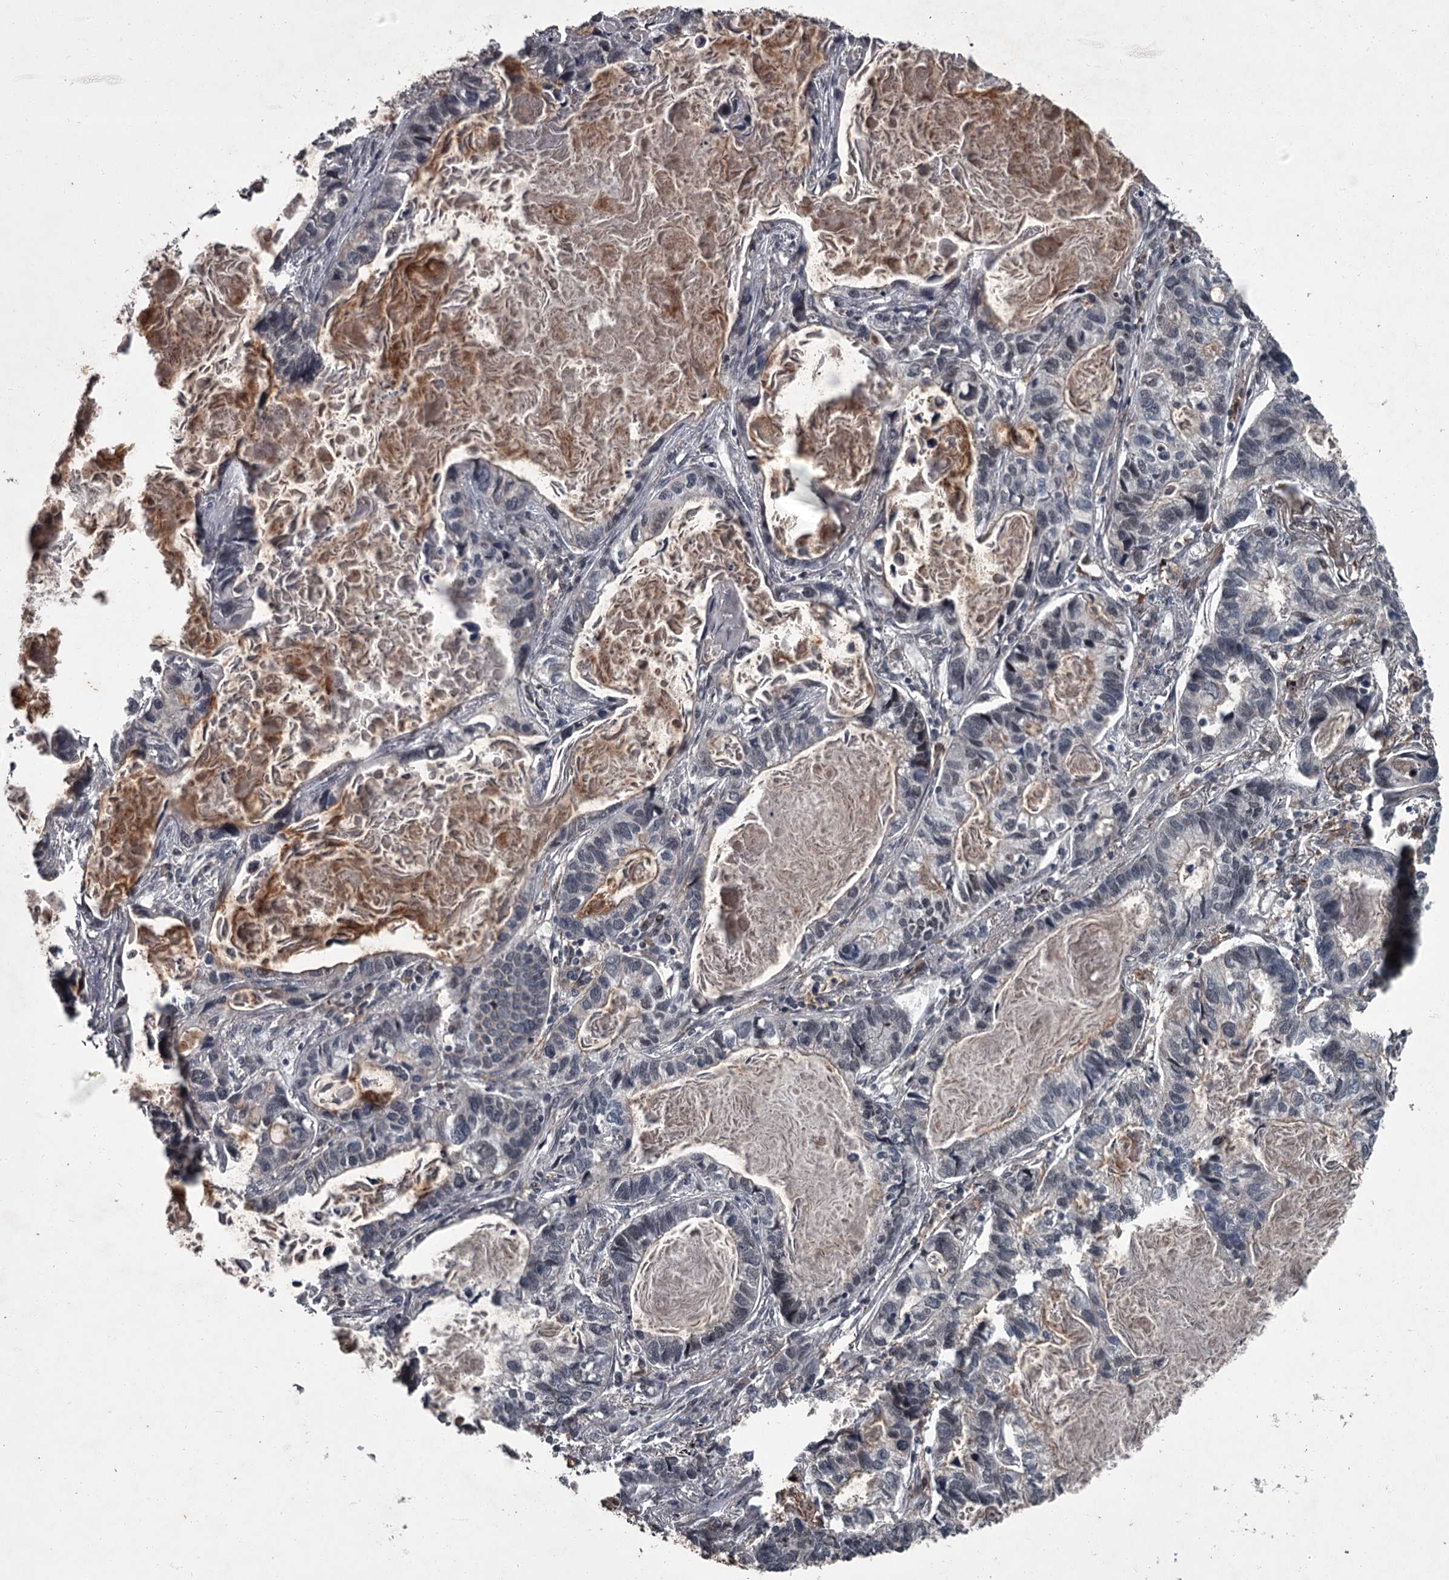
{"staining": {"intensity": "negative", "quantity": "none", "location": "none"}, "tissue": "lung cancer", "cell_type": "Tumor cells", "image_type": "cancer", "snomed": [{"axis": "morphology", "description": "Adenocarcinoma, NOS"}, {"axis": "topography", "description": "Lung"}], "caption": "A high-resolution image shows immunohistochemistry (IHC) staining of lung cancer (adenocarcinoma), which displays no significant expression in tumor cells.", "gene": "FLVCR2", "patient": {"sex": "male", "age": 67}}